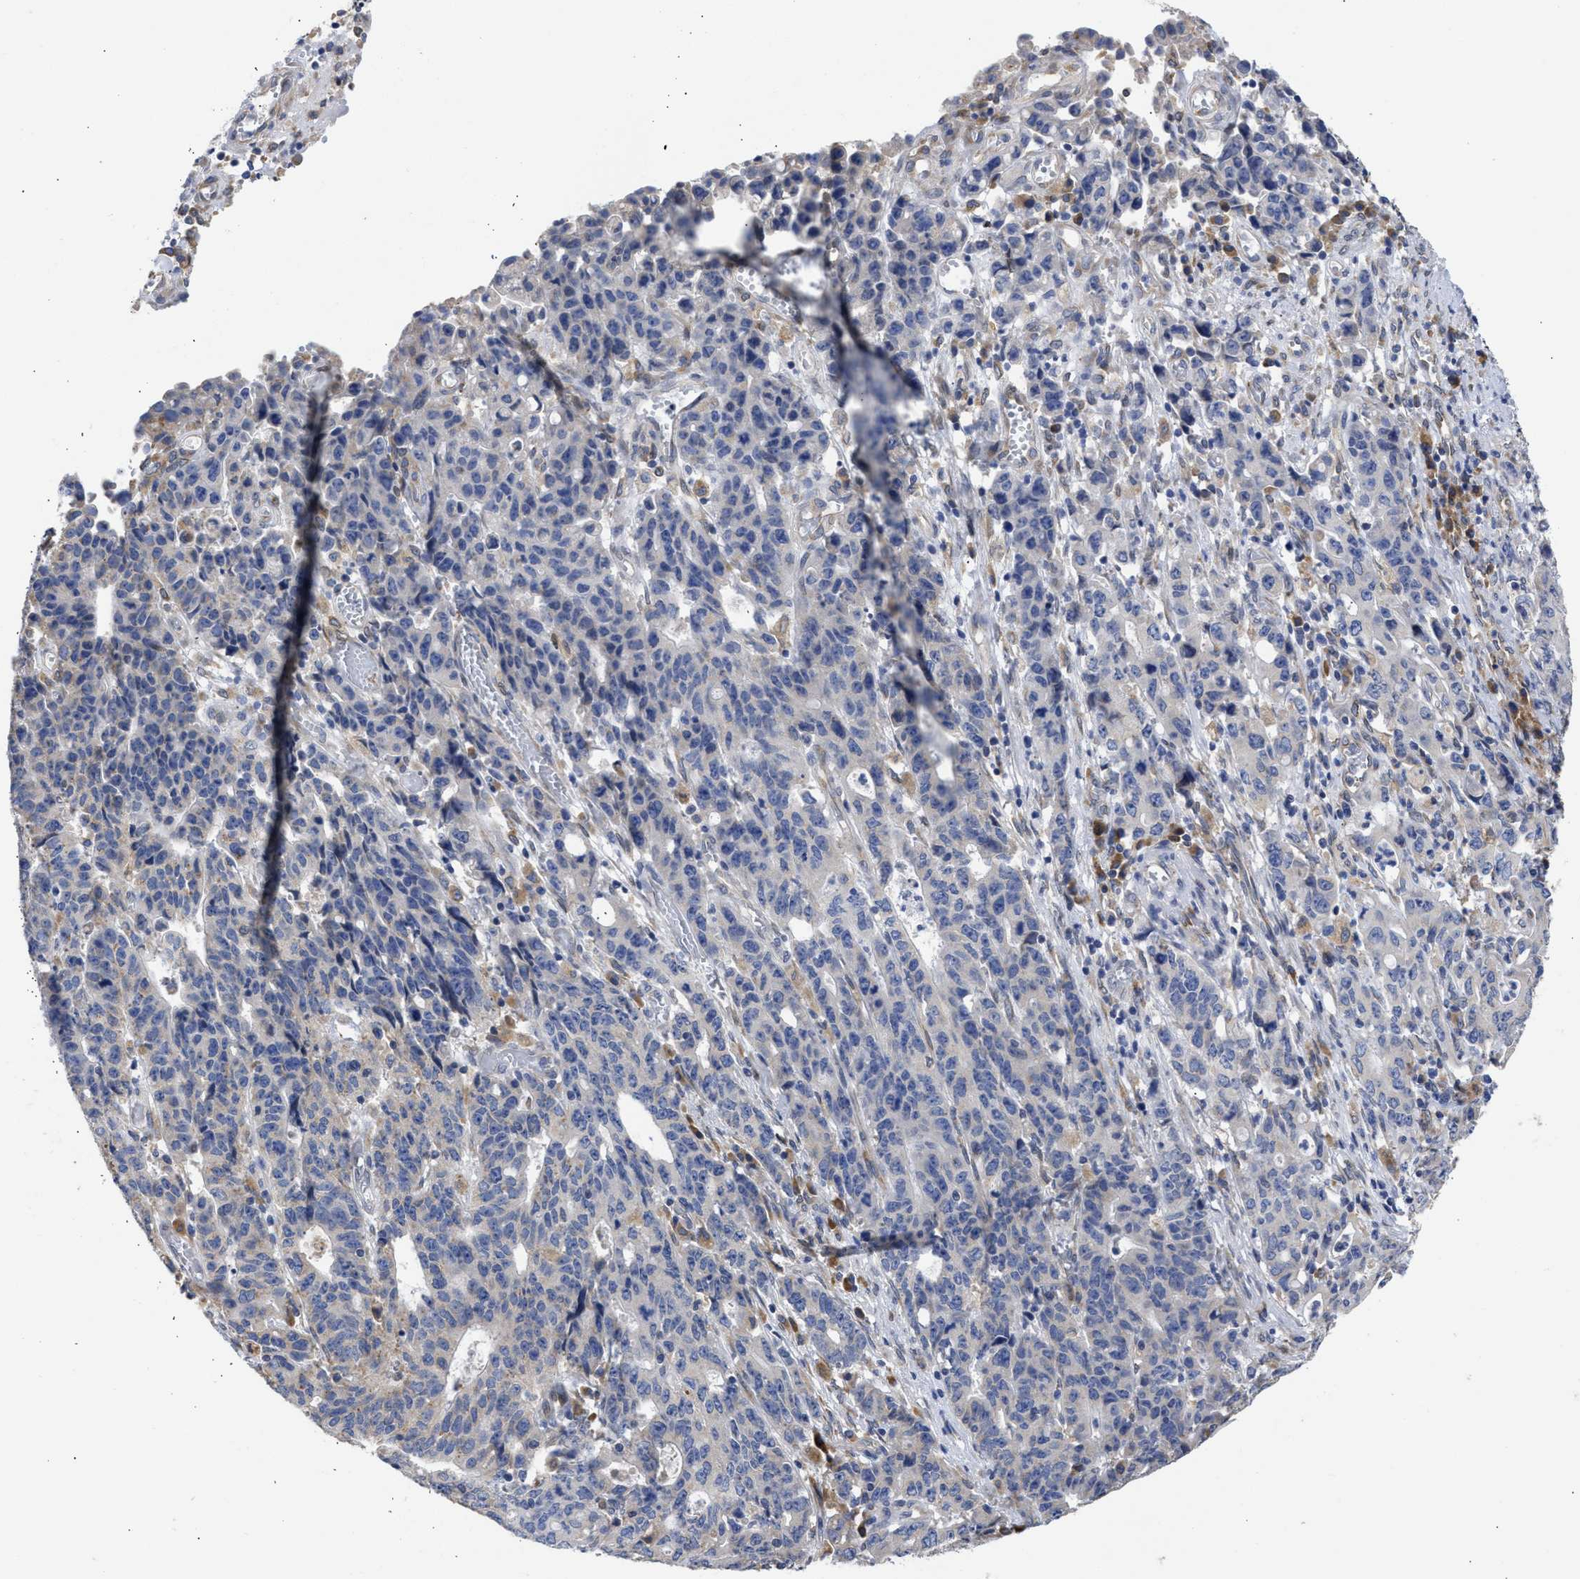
{"staining": {"intensity": "negative", "quantity": "none", "location": "none"}, "tissue": "stomach cancer", "cell_type": "Tumor cells", "image_type": "cancer", "snomed": [{"axis": "morphology", "description": "Adenocarcinoma, NOS"}, {"axis": "topography", "description": "Stomach, upper"}], "caption": "Human stomach adenocarcinoma stained for a protein using immunohistochemistry (IHC) reveals no staining in tumor cells.", "gene": "TMED1", "patient": {"sex": "male", "age": 69}}